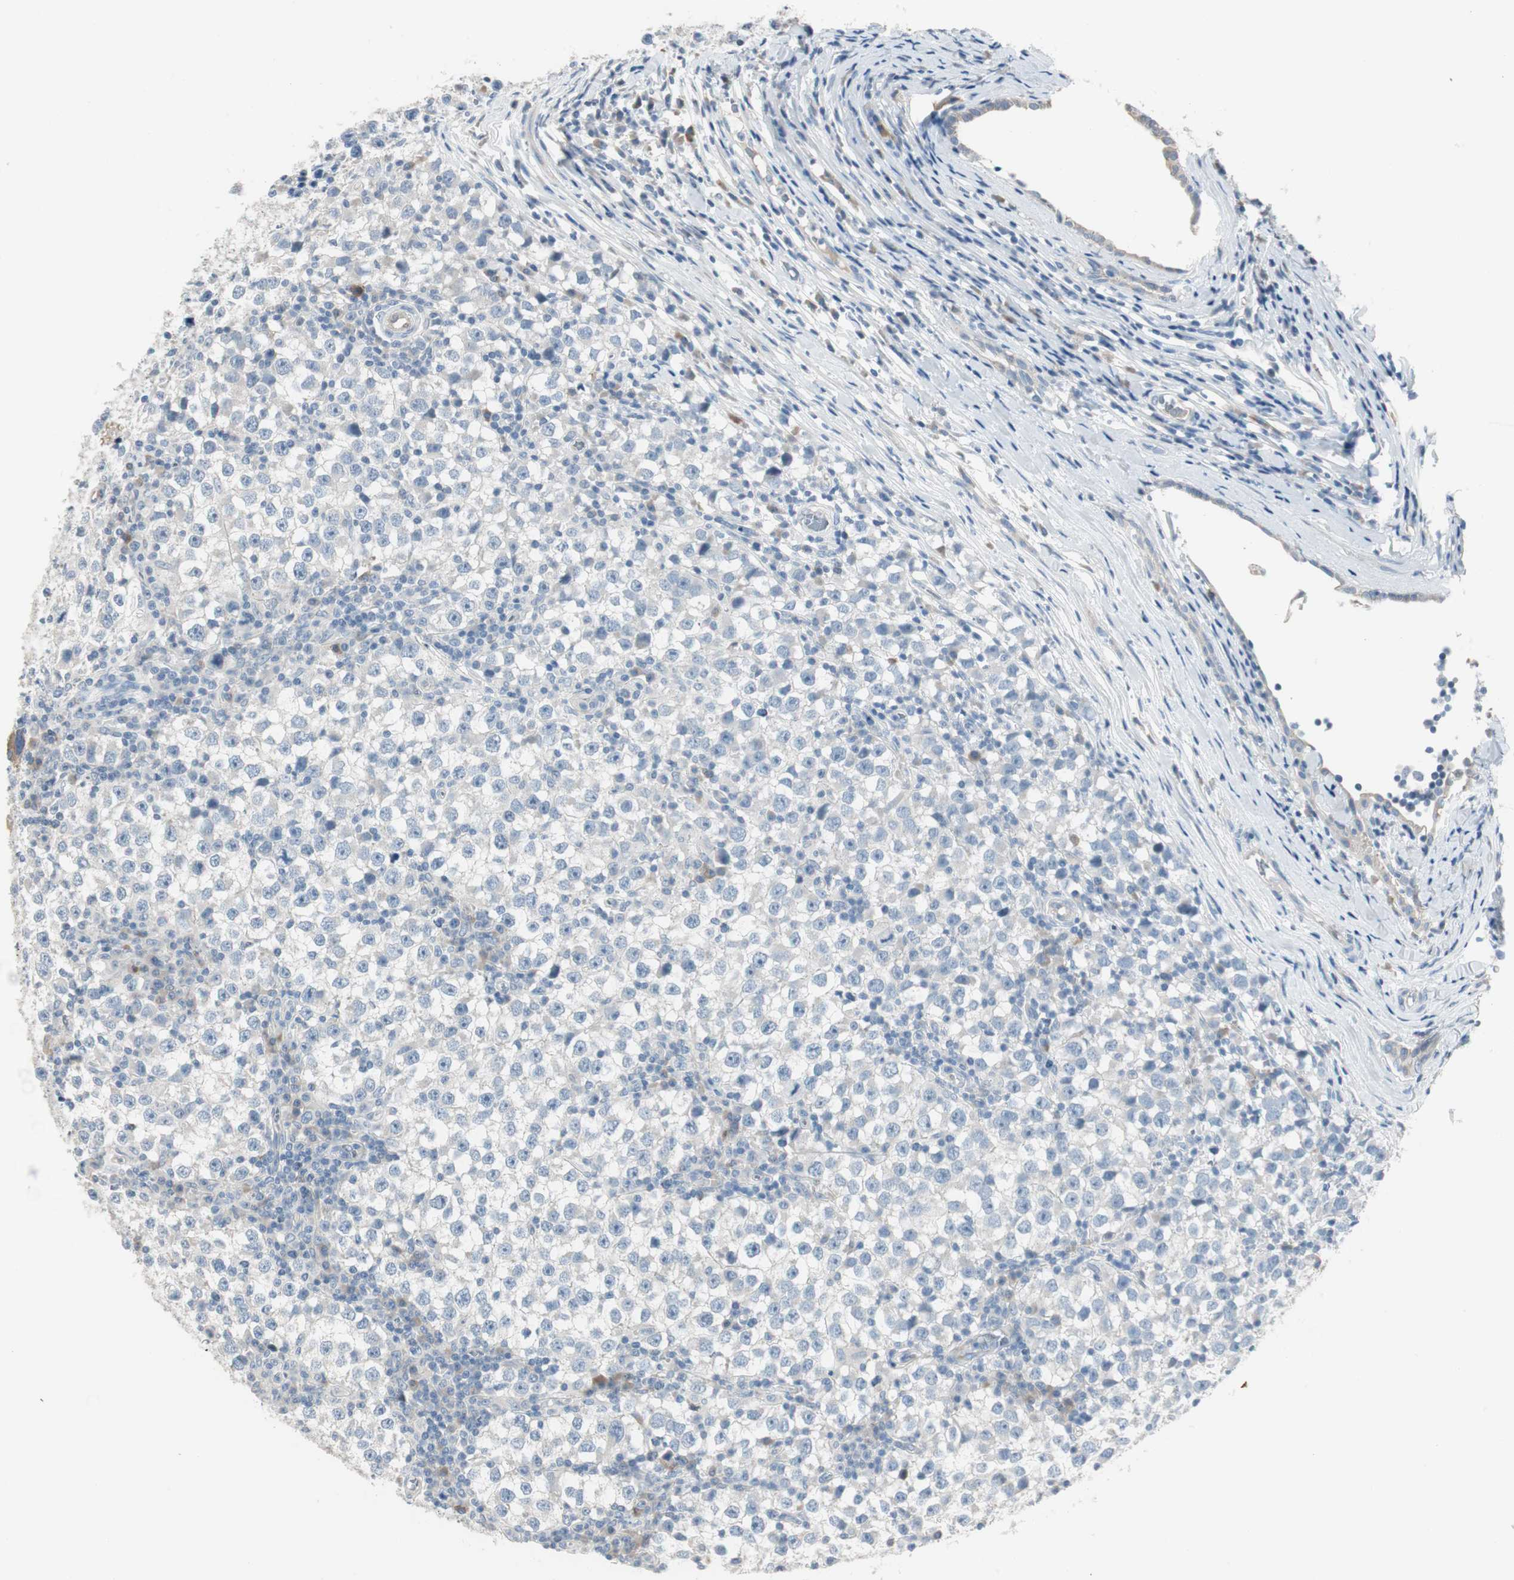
{"staining": {"intensity": "negative", "quantity": "none", "location": "none"}, "tissue": "testis cancer", "cell_type": "Tumor cells", "image_type": "cancer", "snomed": [{"axis": "morphology", "description": "Seminoma, NOS"}, {"axis": "topography", "description": "Testis"}], "caption": "High magnification brightfield microscopy of seminoma (testis) stained with DAB (3,3'-diaminobenzidine) (brown) and counterstained with hematoxylin (blue): tumor cells show no significant expression.", "gene": "SPINK4", "patient": {"sex": "male", "age": 65}}